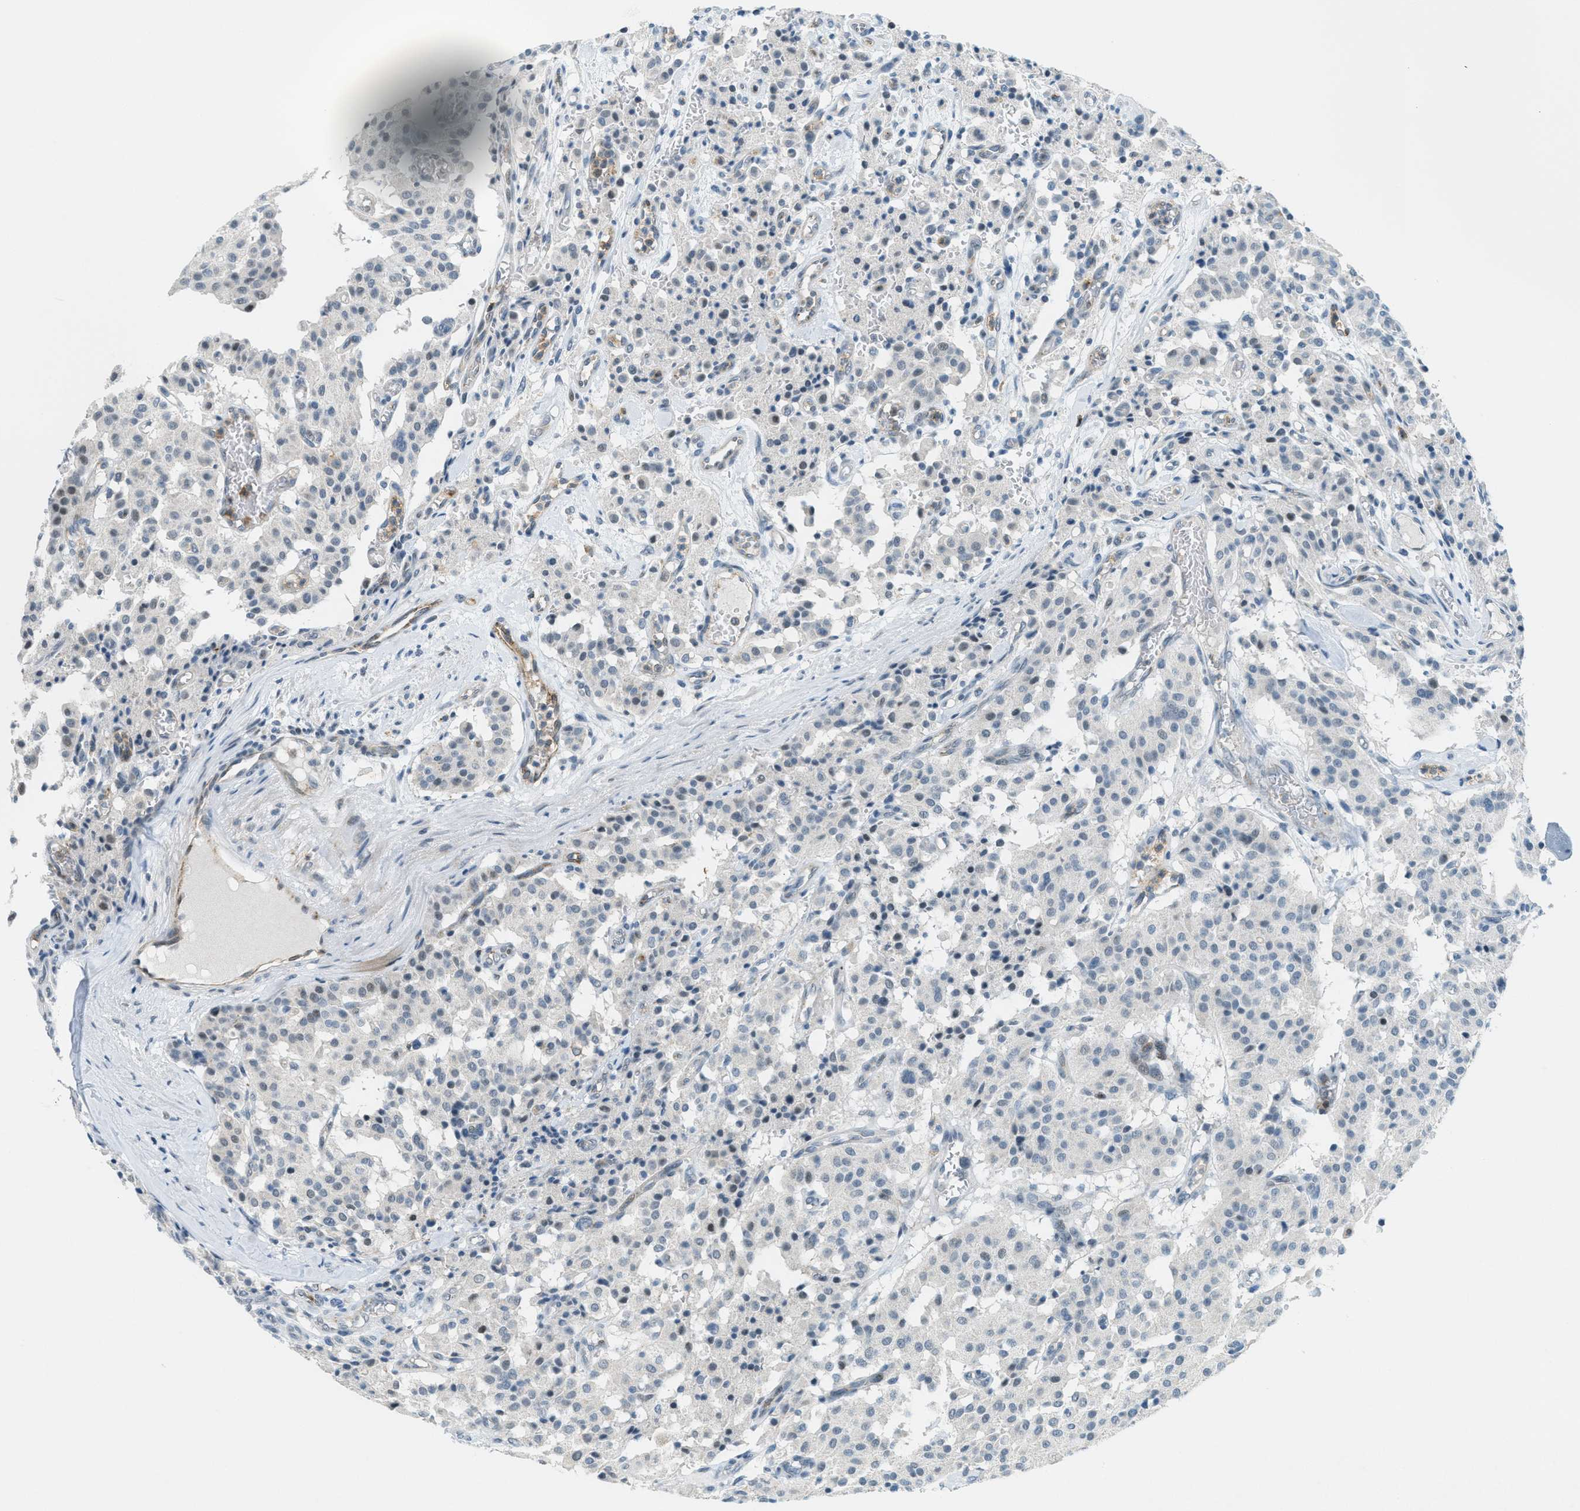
{"staining": {"intensity": "weak", "quantity": "<25%", "location": "nuclear"}, "tissue": "carcinoid", "cell_type": "Tumor cells", "image_type": "cancer", "snomed": [{"axis": "morphology", "description": "Carcinoid, malignant, NOS"}, {"axis": "topography", "description": "Lung"}], "caption": "High magnification brightfield microscopy of malignant carcinoid stained with DAB (3,3'-diaminobenzidine) (brown) and counterstained with hematoxylin (blue): tumor cells show no significant positivity.", "gene": "FYN", "patient": {"sex": "male", "age": 30}}